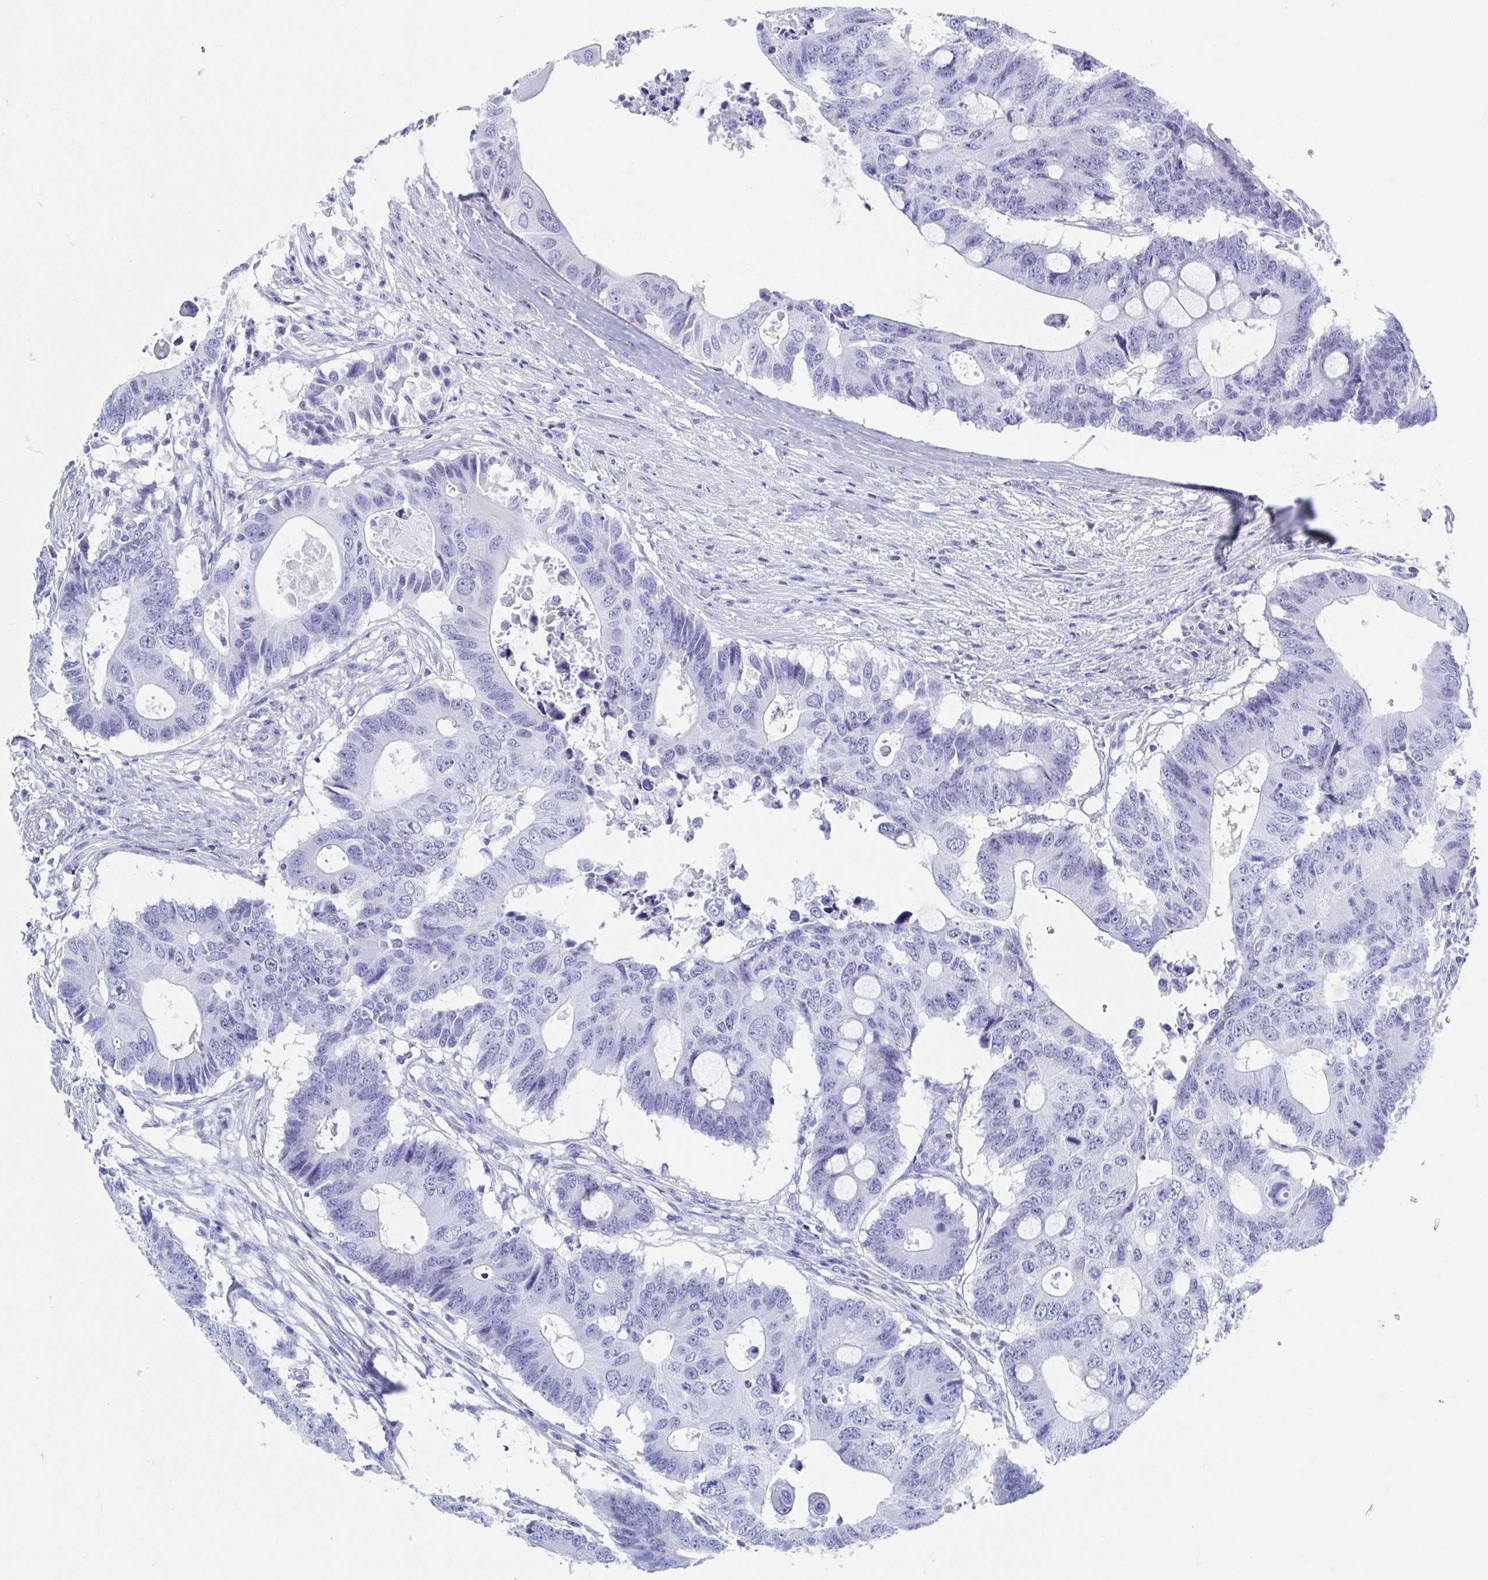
{"staining": {"intensity": "negative", "quantity": "none", "location": "none"}, "tissue": "colorectal cancer", "cell_type": "Tumor cells", "image_type": "cancer", "snomed": [{"axis": "morphology", "description": "Adenocarcinoma, NOS"}, {"axis": "topography", "description": "Colon"}], "caption": "The micrograph reveals no significant positivity in tumor cells of colorectal cancer.", "gene": "C10orf53", "patient": {"sex": "male", "age": 71}}